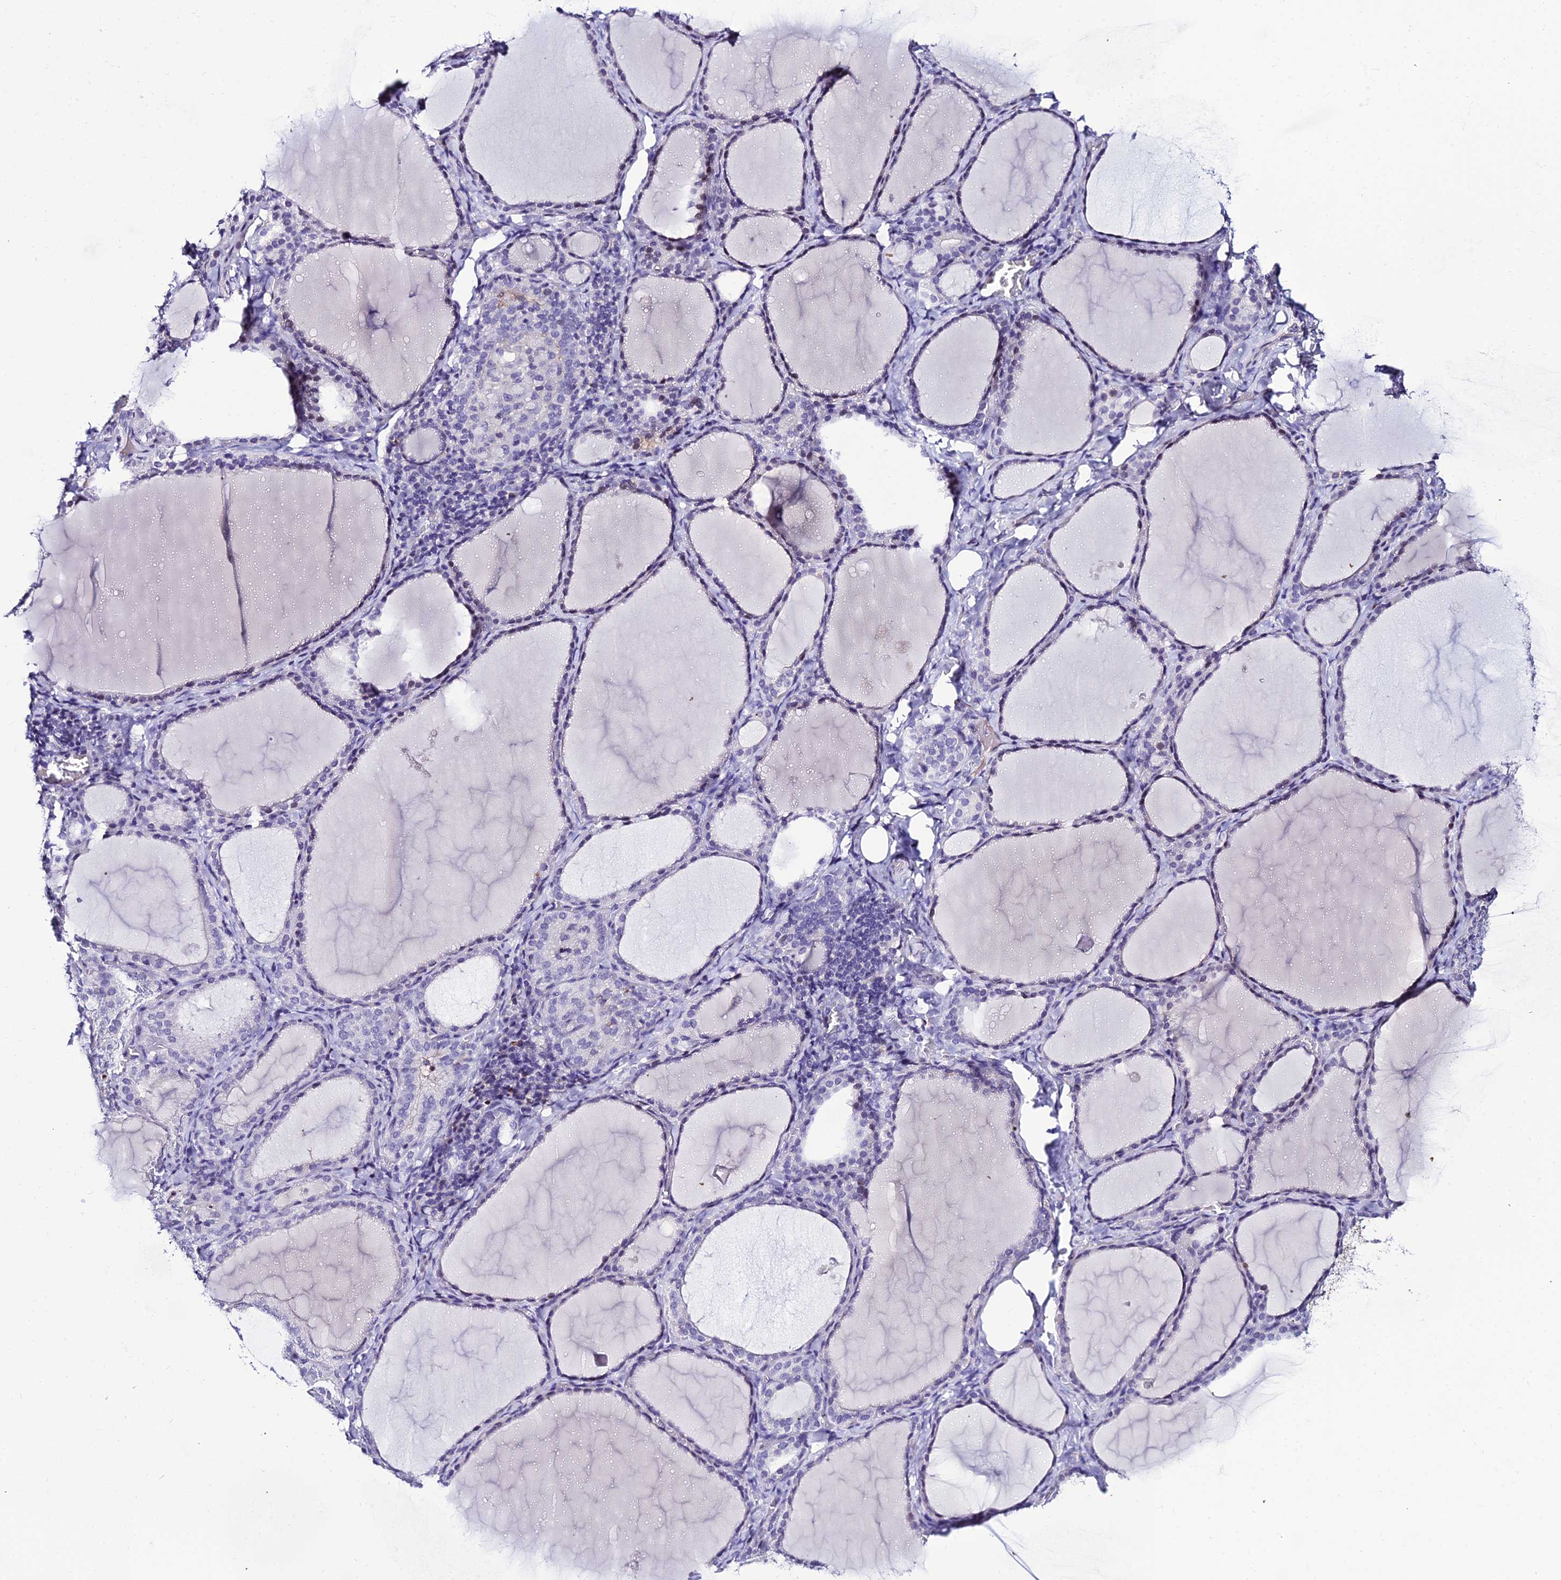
{"staining": {"intensity": "negative", "quantity": "none", "location": "none"}, "tissue": "thyroid gland", "cell_type": "Glandular cells", "image_type": "normal", "snomed": [{"axis": "morphology", "description": "Normal tissue, NOS"}, {"axis": "topography", "description": "Thyroid gland"}], "caption": "Immunohistochemical staining of unremarkable human thyroid gland demonstrates no significant expression in glandular cells.", "gene": "DEFB132", "patient": {"sex": "female", "age": 39}}